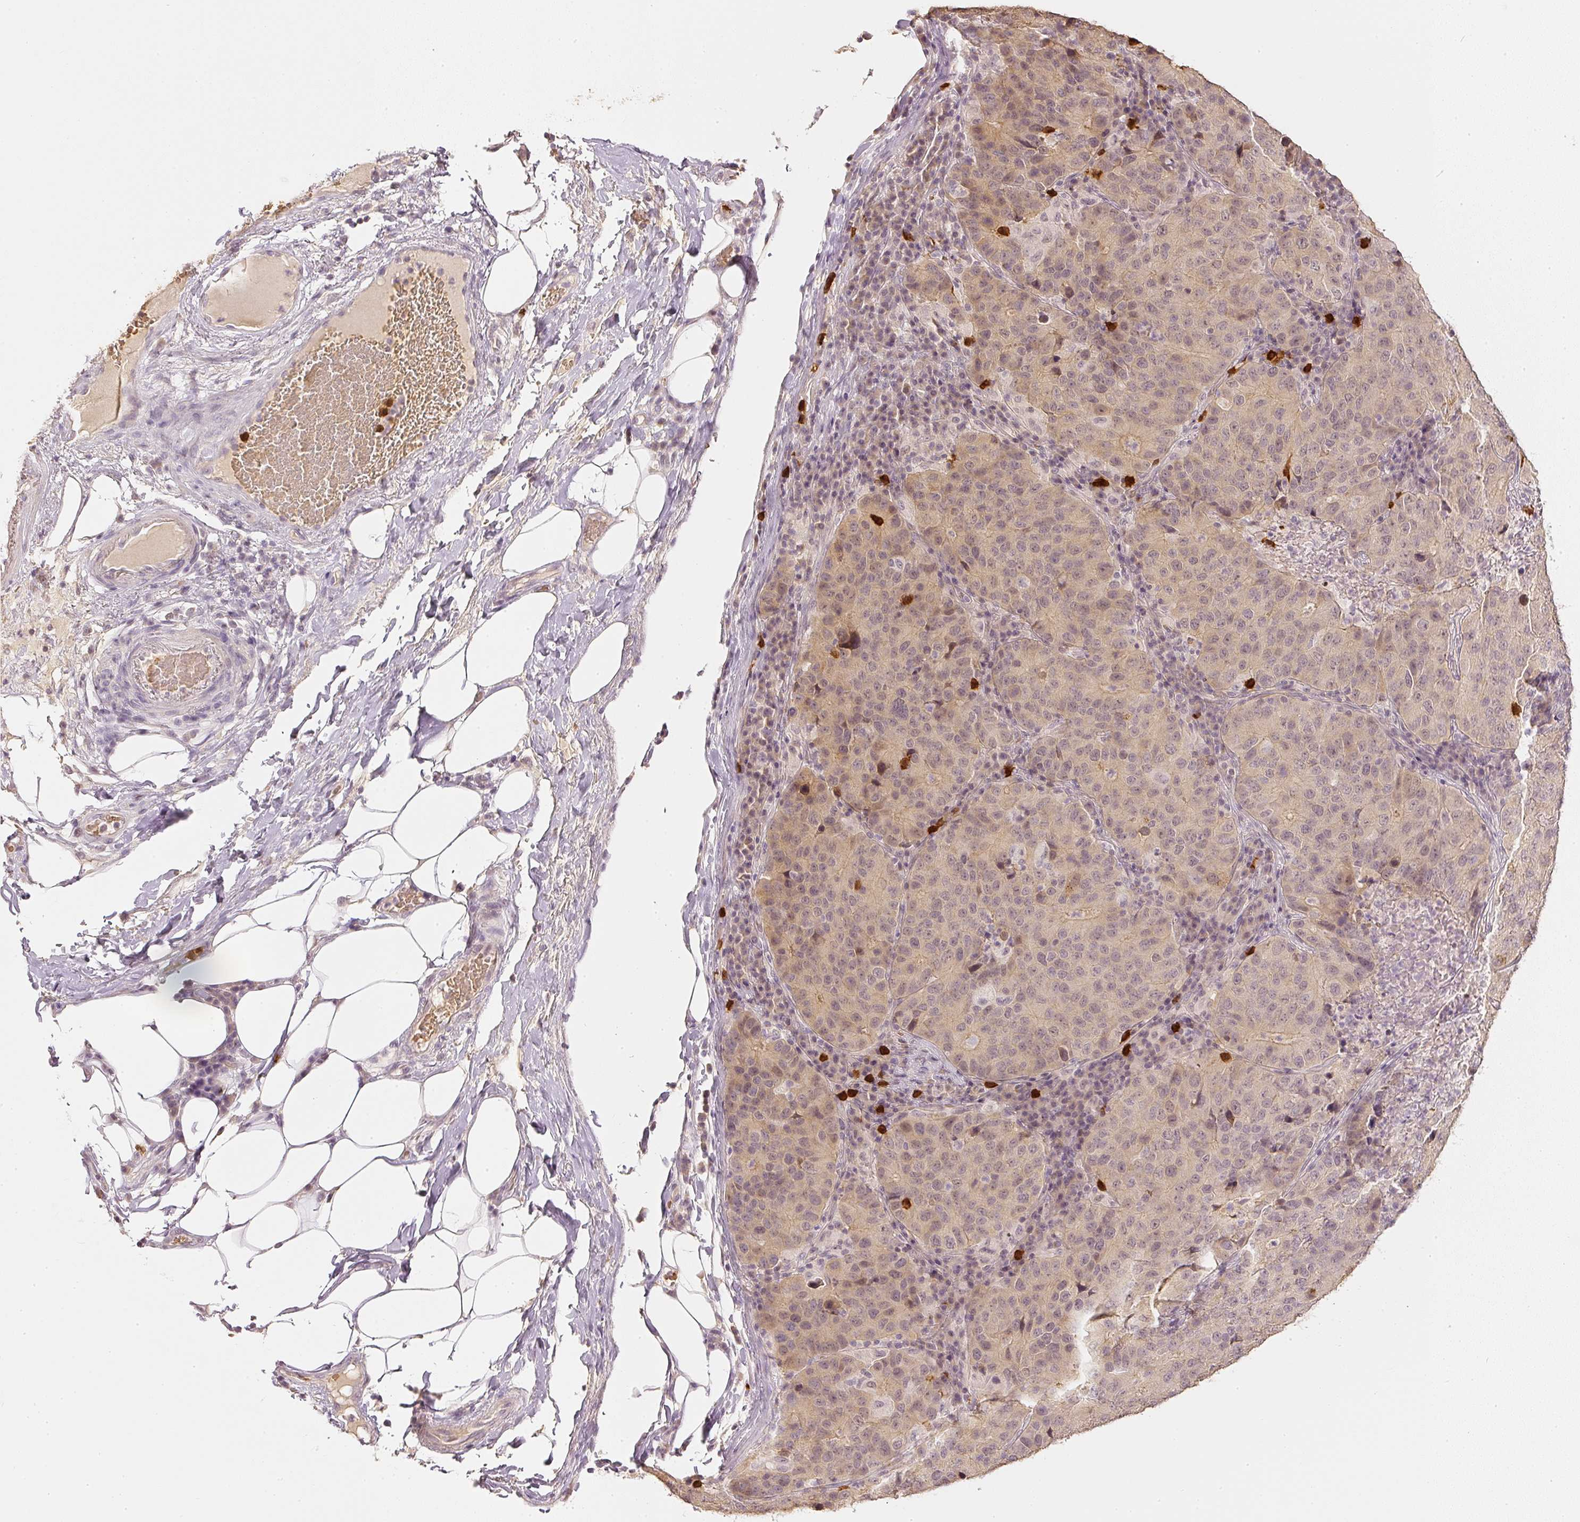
{"staining": {"intensity": "weak", "quantity": "25%-75%", "location": "cytoplasmic/membranous,nuclear"}, "tissue": "stomach cancer", "cell_type": "Tumor cells", "image_type": "cancer", "snomed": [{"axis": "morphology", "description": "Adenocarcinoma, NOS"}, {"axis": "topography", "description": "Stomach"}], "caption": "Stomach adenocarcinoma was stained to show a protein in brown. There is low levels of weak cytoplasmic/membranous and nuclear staining in about 25%-75% of tumor cells. (Brightfield microscopy of DAB IHC at high magnification).", "gene": "GZMA", "patient": {"sex": "male", "age": 71}}